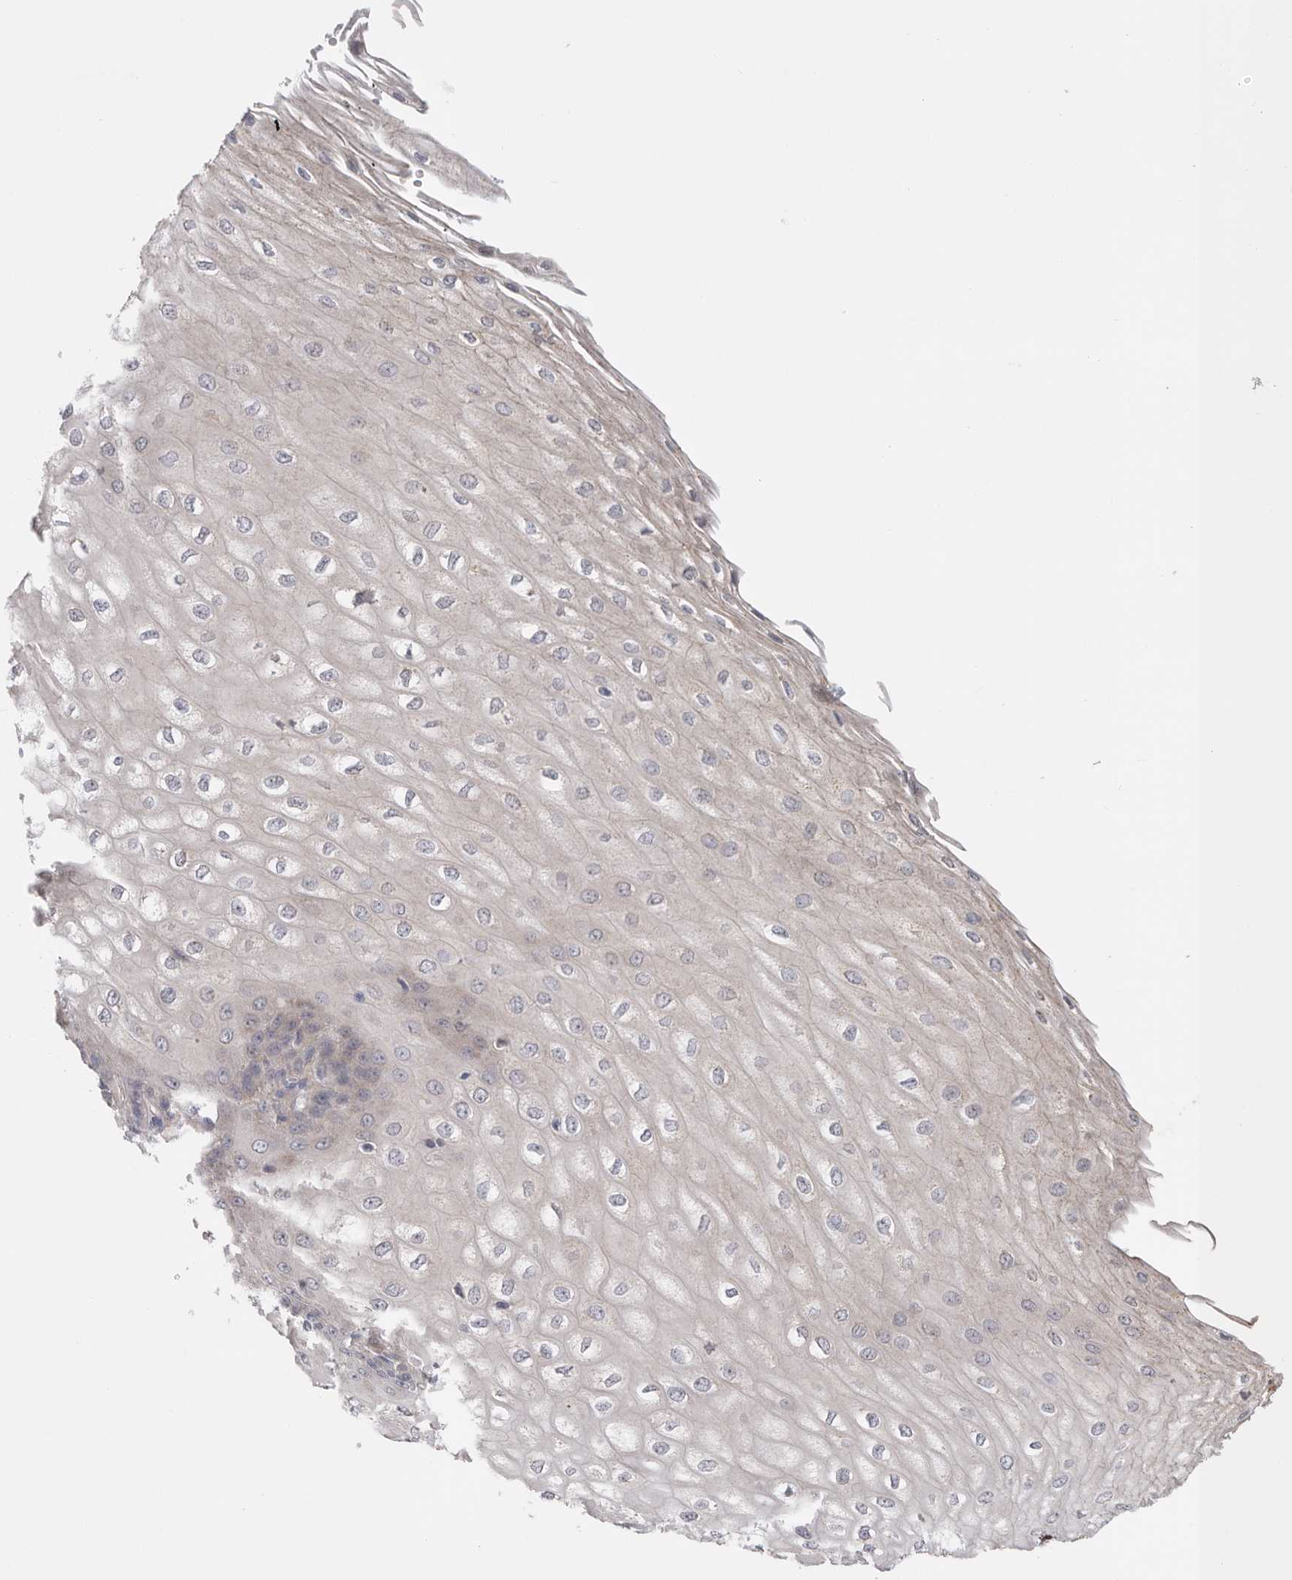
{"staining": {"intensity": "weak", "quantity": "<25%", "location": "cytoplasmic/membranous"}, "tissue": "esophagus", "cell_type": "Squamous epithelial cells", "image_type": "normal", "snomed": [{"axis": "morphology", "description": "Normal tissue, NOS"}, {"axis": "topography", "description": "Esophagus"}], "caption": "Protein analysis of benign esophagus shows no significant positivity in squamous epithelial cells. (Brightfield microscopy of DAB IHC at high magnification).", "gene": "CCDC126", "patient": {"sex": "male", "age": 60}}